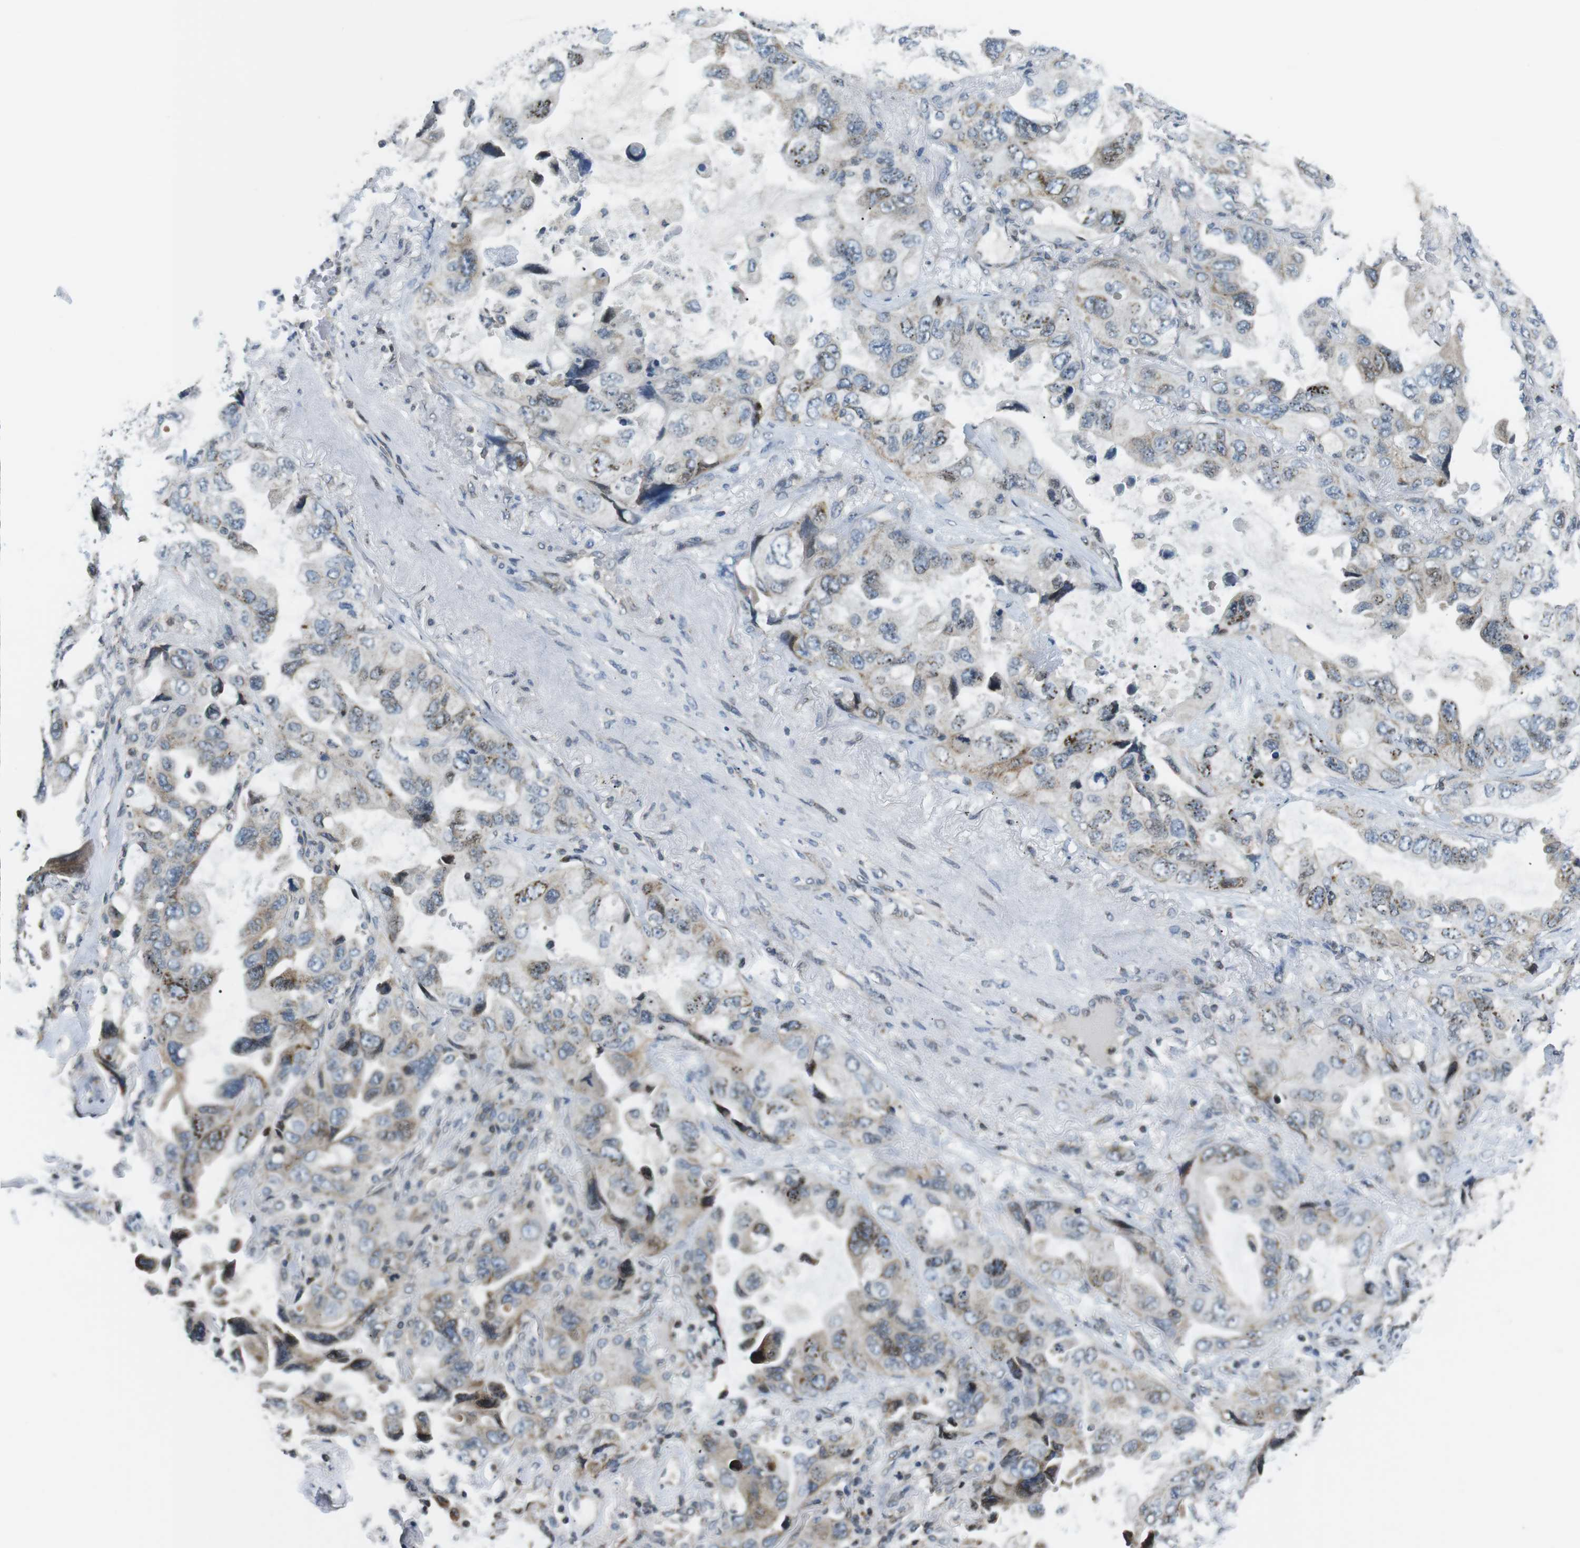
{"staining": {"intensity": "weak", "quantity": "<25%", "location": "cytoplasmic/membranous"}, "tissue": "lung cancer", "cell_type": "Tumor cells", "image_type": "cancer", "snomed": [{"axis": "morphology", "description": "Squamous cell carcinoma, NOS"}, {"axis": "topography", "description": "Lung"}], "caption": "Immunohistochemistry photomicrograph of lung squamous cell carcinoma stained for a protein (brown), which displays no expression in tumor cells. Nuclei are stained in blue.", "gene": "TMX4", "patient": {"sex": "female", "age": 73}}